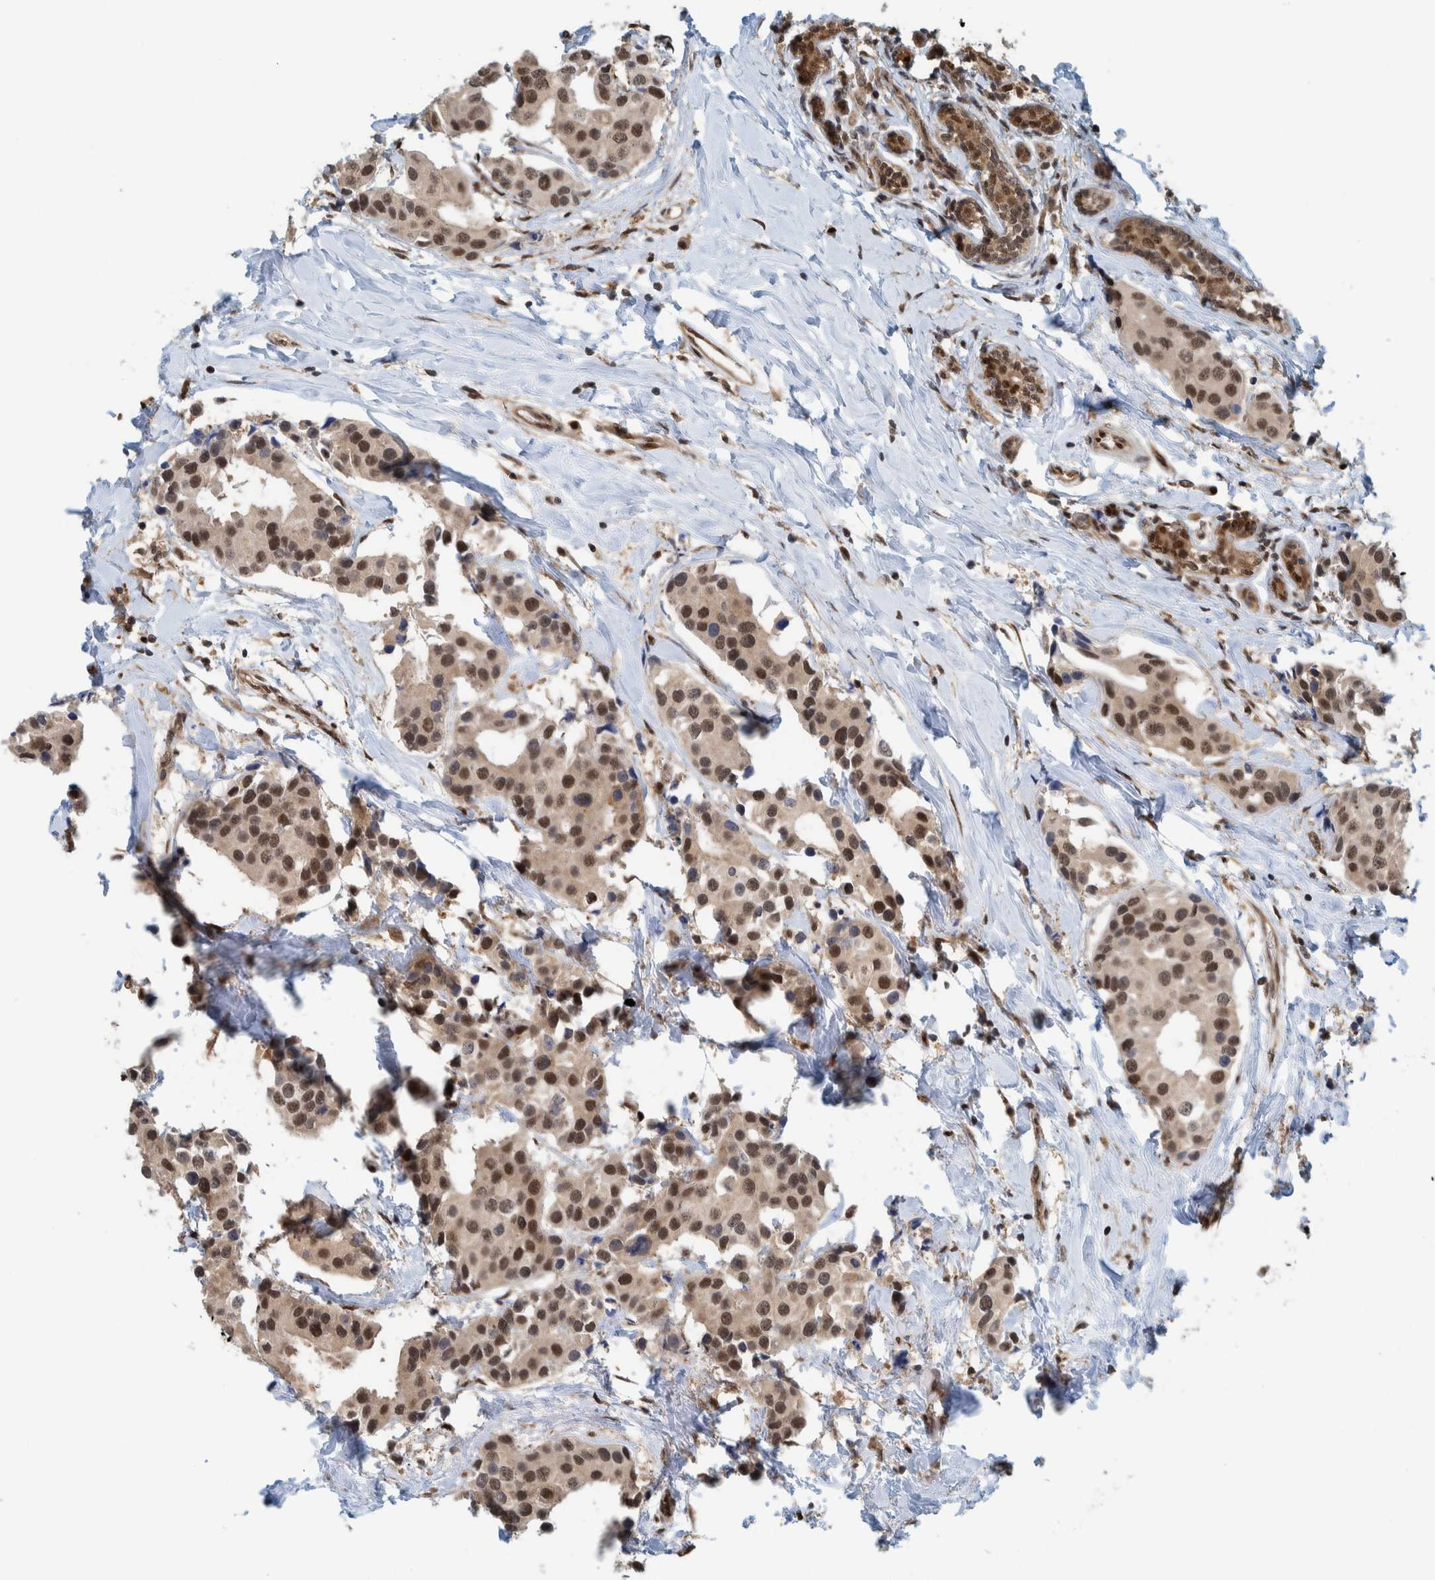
{"staining": {"intensity": "strong", "quantity": ">75%", "location": "nuclear"}, "tissue": "breast cancer", "cell_type": "Tumor cells", "image_type": "cancer", "snomed": [{"axis": "morphology", "description": "Normal tissue, NOS"}, {"axis": "morphology", "description": "Duct carcinoma"}, {"axis": "topography", "description": "Breast"}], "caption": "The image displays staining of invasive ductal carcinoma (breast), revealing strong nuclear protein staining (brown color) within tumor cells. (Stains: DAB (3,3'-diaminobenzidine) in brown, nuclei in blue, Microscopy: brightfield microscopy at high magnification).", "gene": "COPS3", "patient": {"sex": "female", "age": 39}}